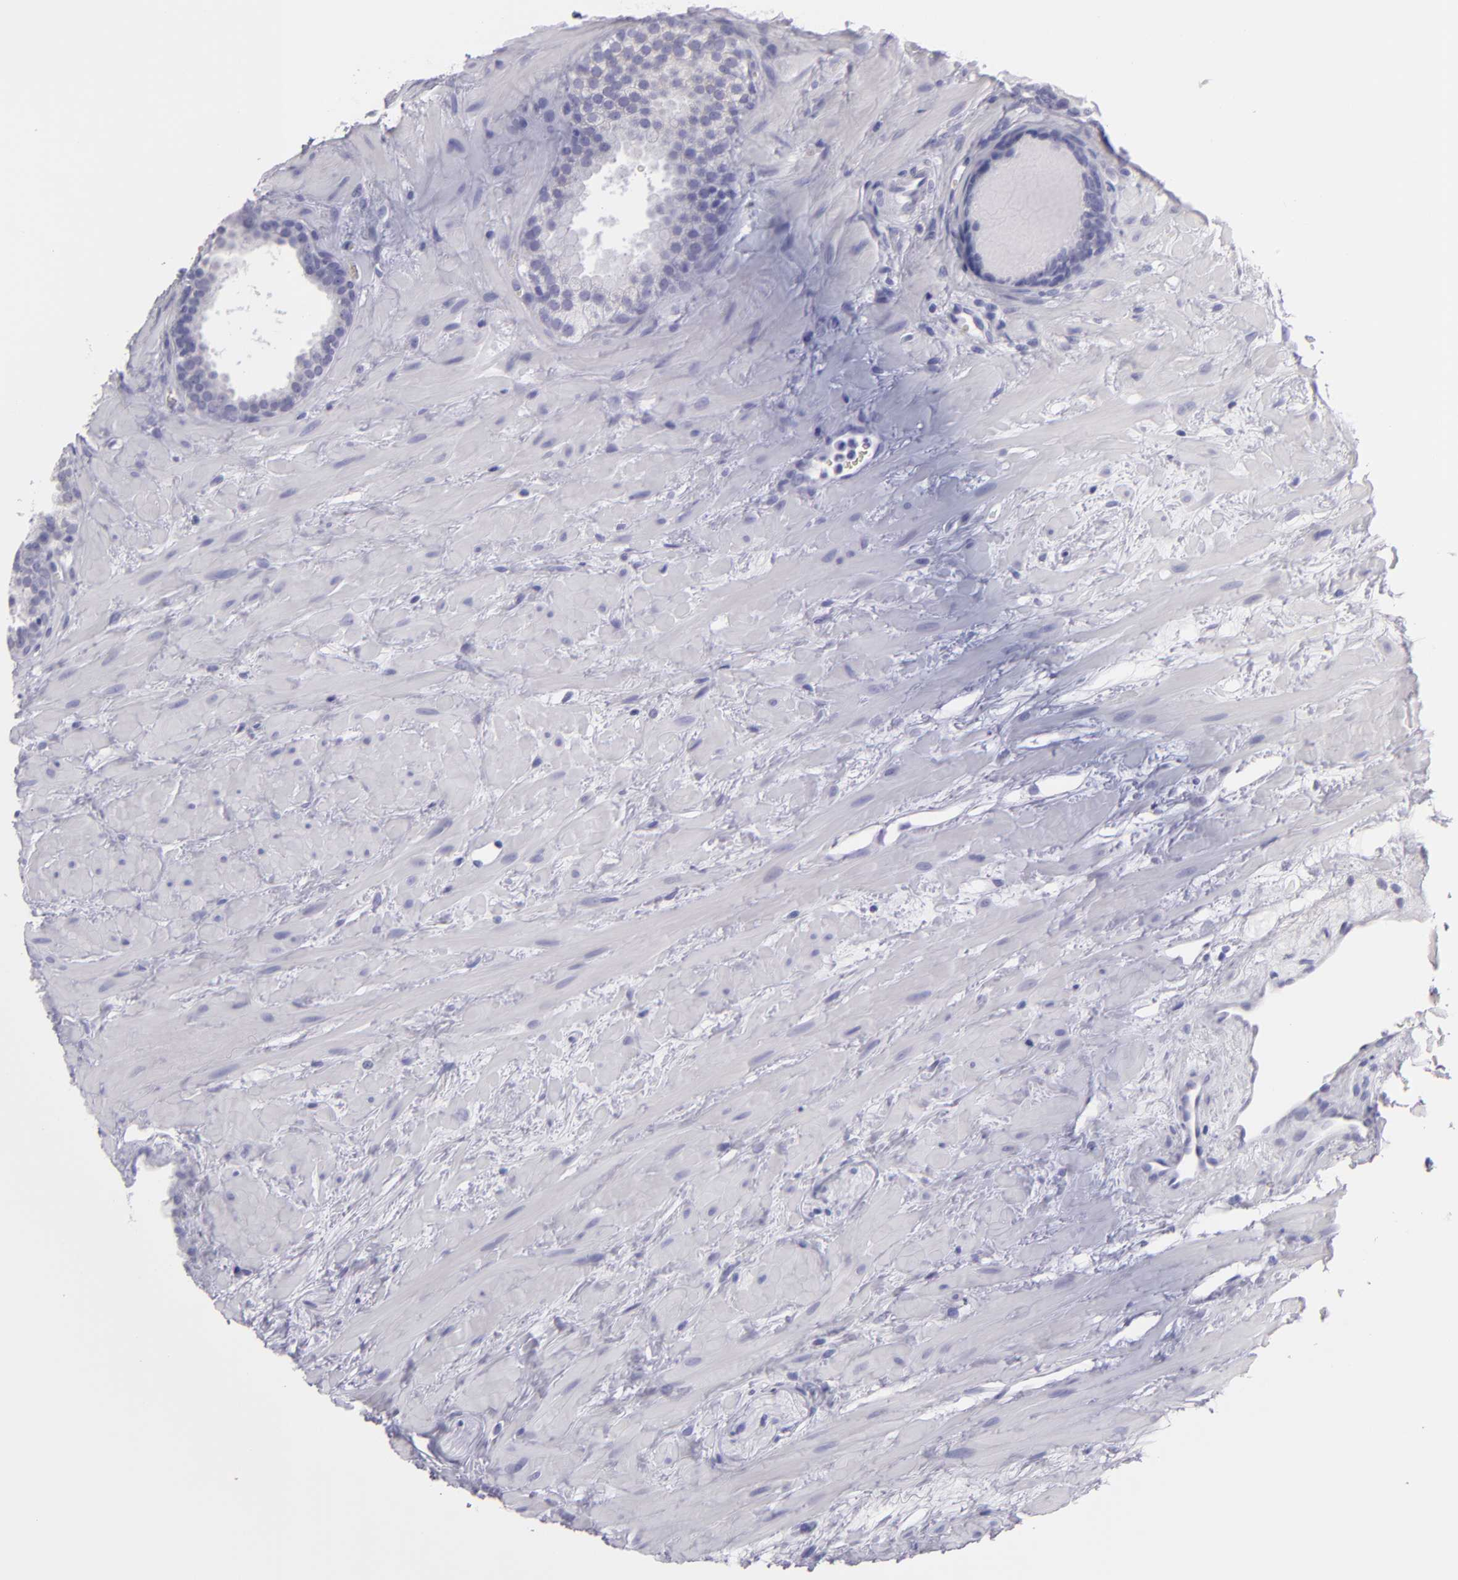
{"staining": {"intensity": "negative", "quantity": "none", "location": "none"}, "tissue": "prostate cancer", "cell_type": "Tumor cells", "image_type": "cancer", "snomed": [{"axis": "morphology", "description": "Adenocarcinoma, Low grade"}, {"axis": "topography", "description": "Prostate"}], "caption": "An image of human prostate adenocarcinoma (low-grade) is negative for staining in tumor cells.", "gene": "MUC5AC", "patient": {"sex": "male", "age": 57}}